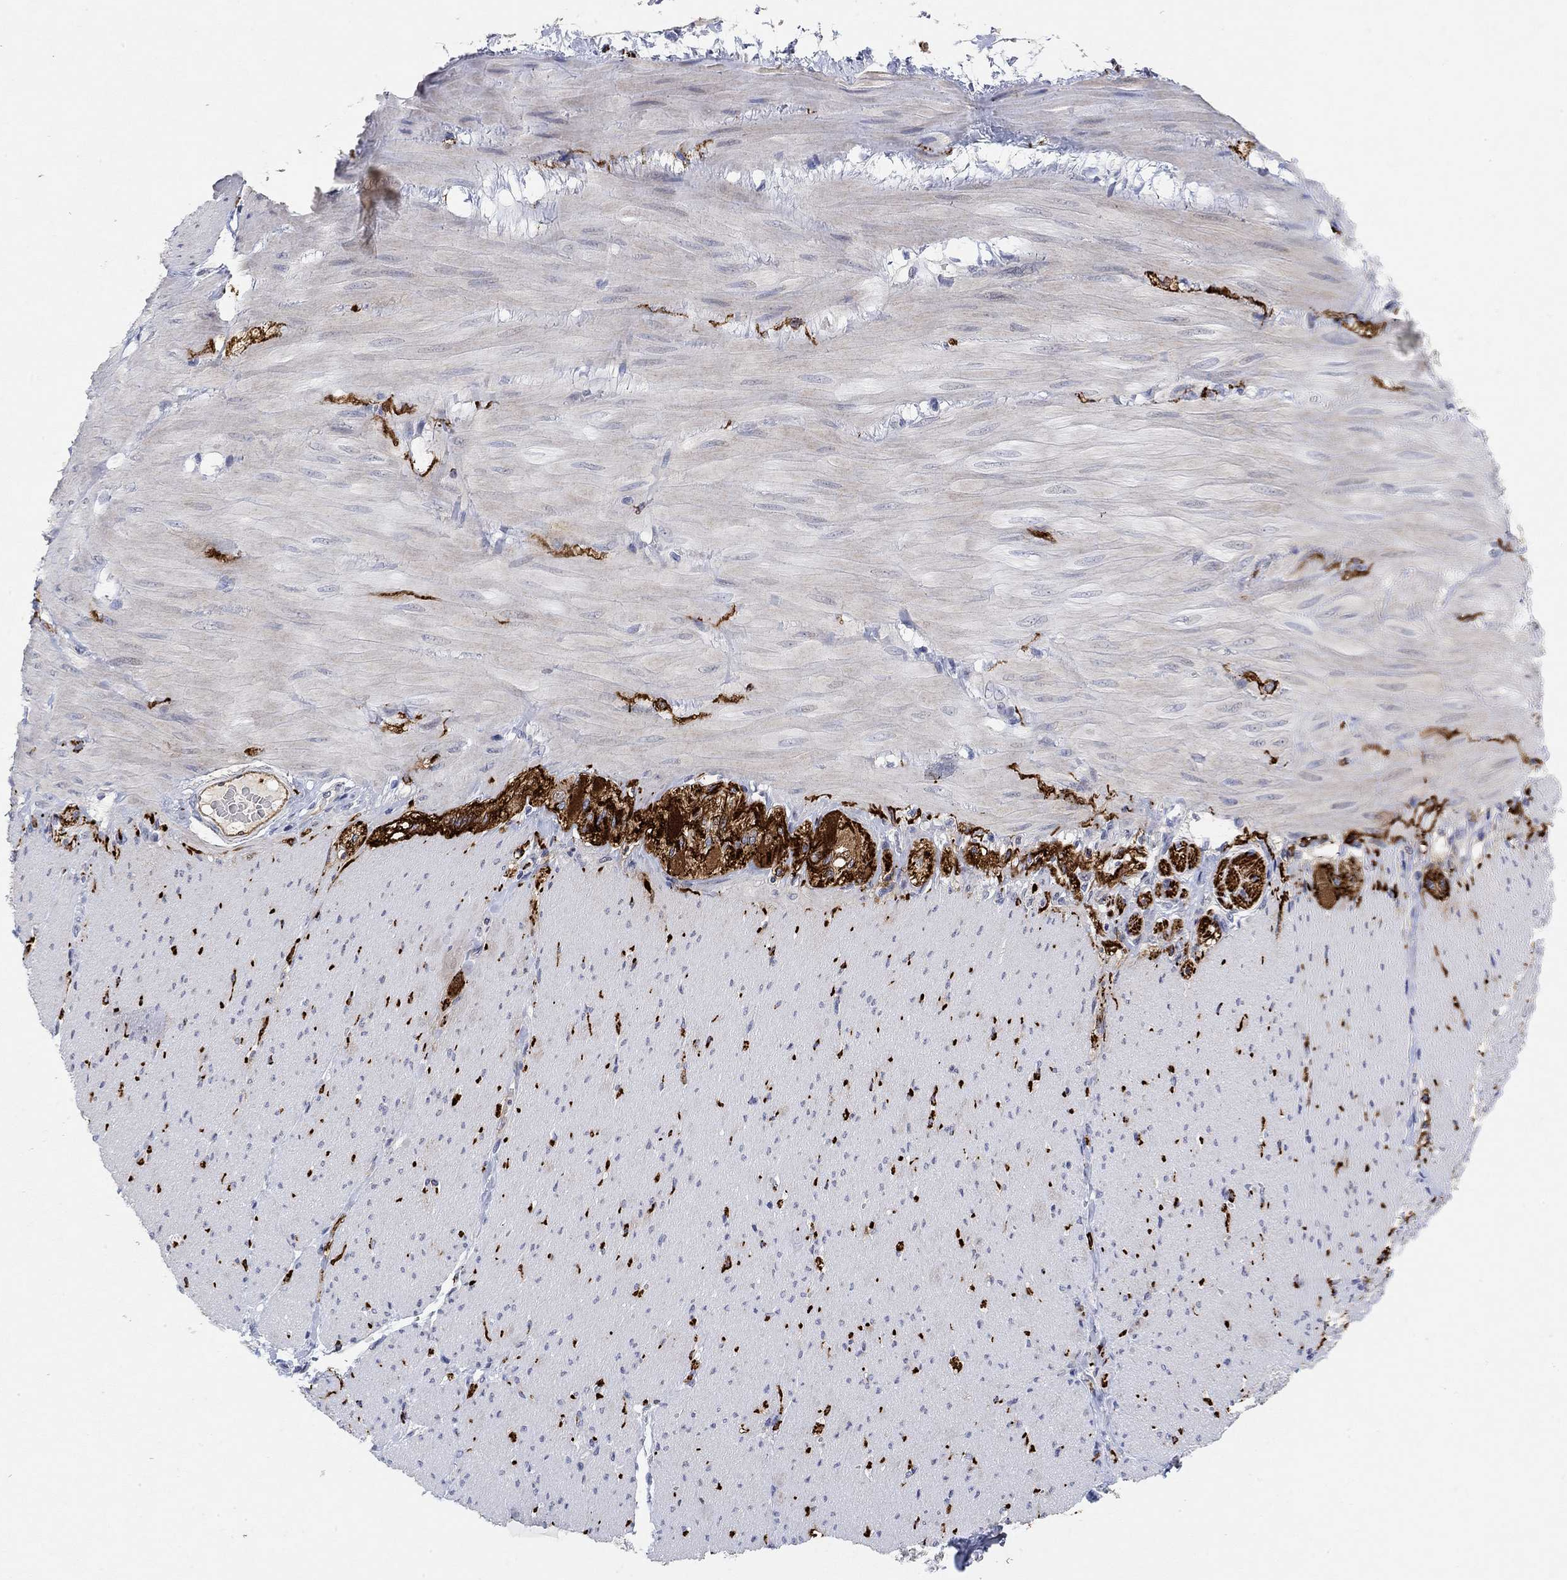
{"staining": {"intensity": "negative", "quantity": "none", "location": "none"}, "tissue": "adipose tissue", "cell_type": "Adipocytes", "image_type": "normal", "snomed": [{"axis": "morphology", "description": "Normal tissue, NOS"}, {"axis": "topography", "description": "Smooth muscle"}, {"axis": "topography", "description": "Duodenum"}, {"axis": "topography", "description": "Peripheral nerve tissue"}], "caption": "The image exhibits no significant expression in adipocytes of adipose tissue. Nuclei are stained in blue.", "gene": "VAT1L", "patient": {"sex": "female", "age": 61}}